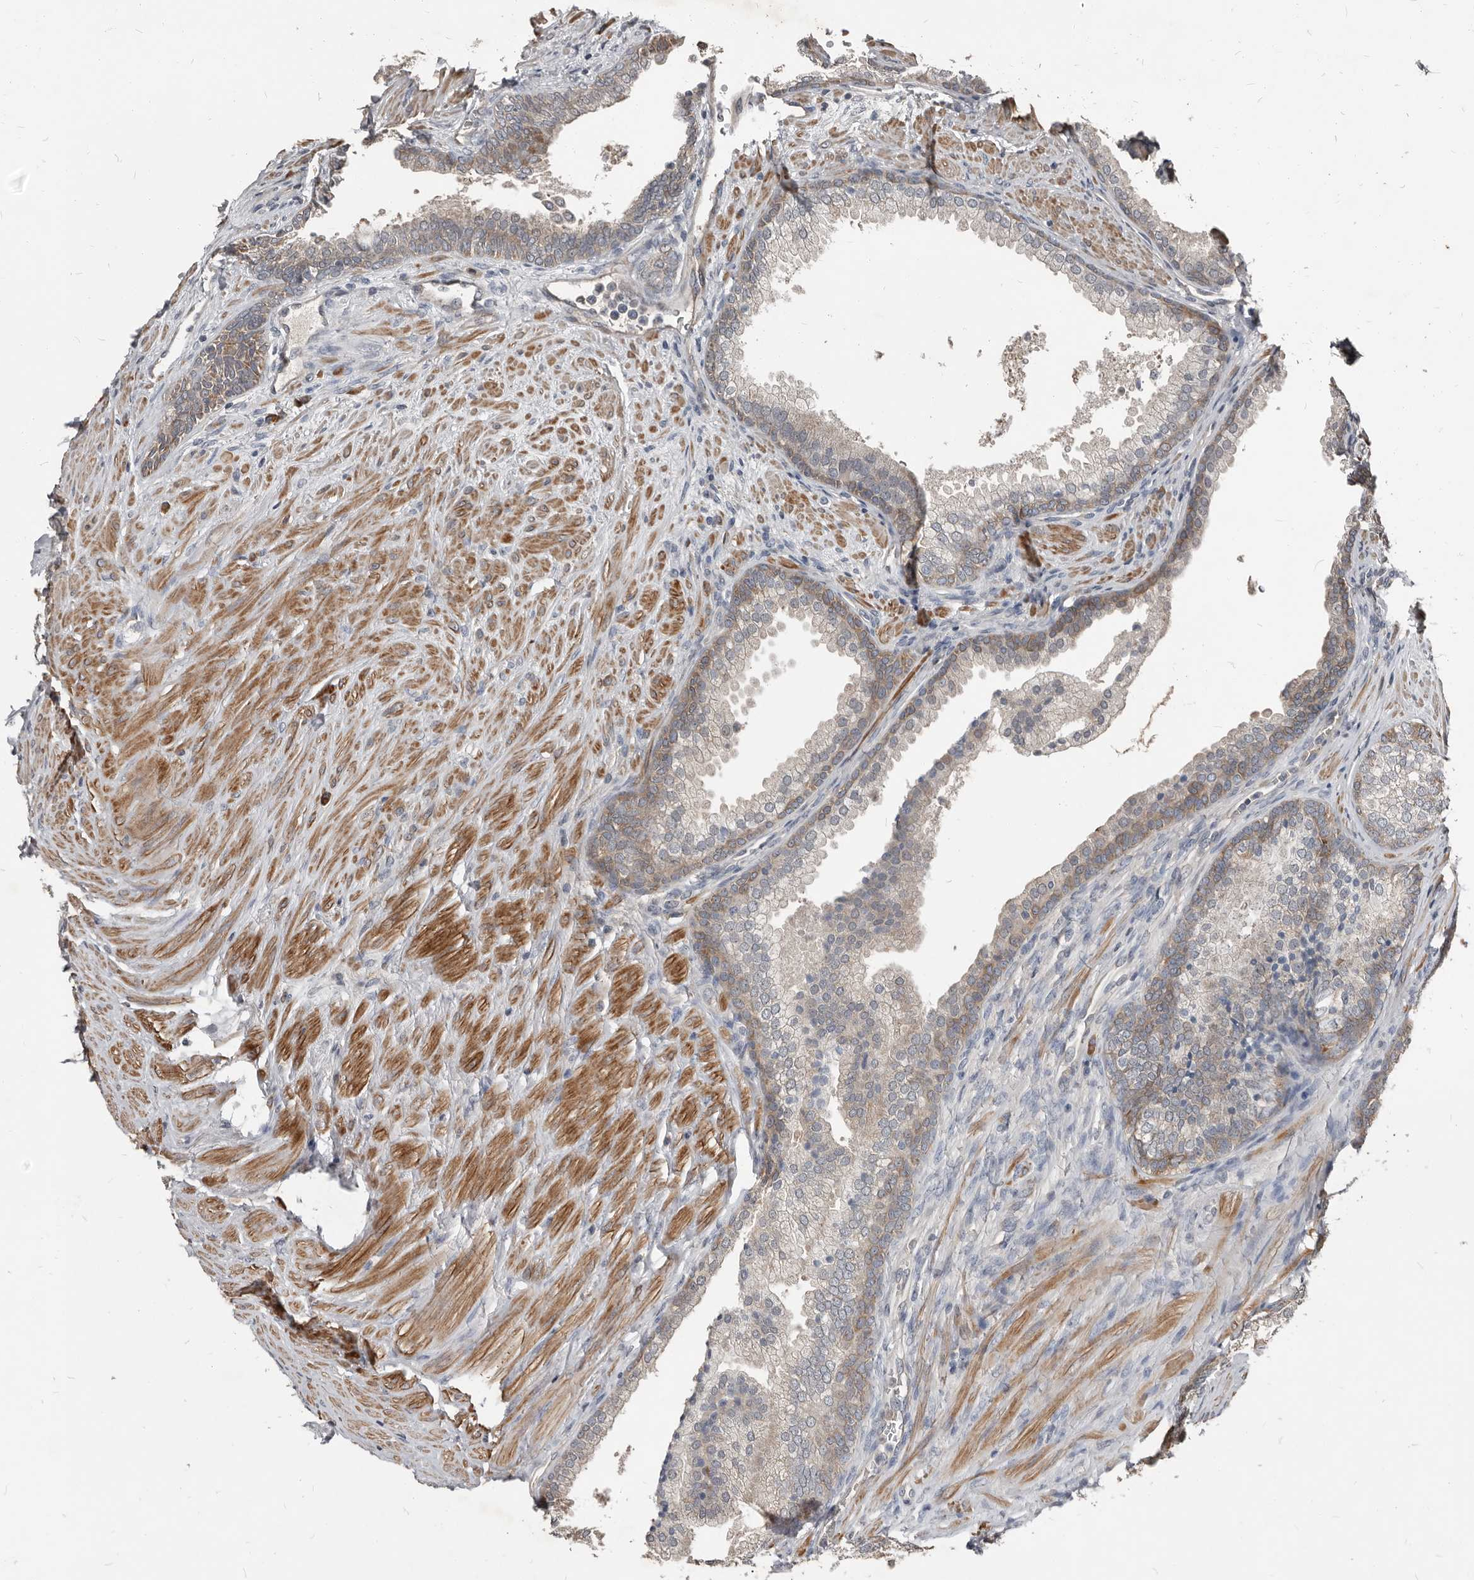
{"staining": {"intensity": "moderate", "quantity": "<25%", "location": "cytoplasmic/membranous"}, "tissue": "prostate", "cell_type": "Glandular cells", "image_type": "normal", "snomed": [{"axis": "morphology", "description": "Normal tissue, NOS"}, {"axis": "topography", "description": "Prostate"}], "caption": "Immunohistochemistry (IHC) staining of unremarkable prostate, which reveals low levels of moderate cytoplasmic/membranous expression in approximately <25% of glandular cells indicating moderate cytoplasmic/membranous protein positivity. The staining was performed using DAB (3,3'-diaminobenzidine) (brown) for protein detection and nuclei were counterstained in hematoxylin (blue).", "gene": "AKNAD1", "patient": {"sex": "male", "age": 76}}